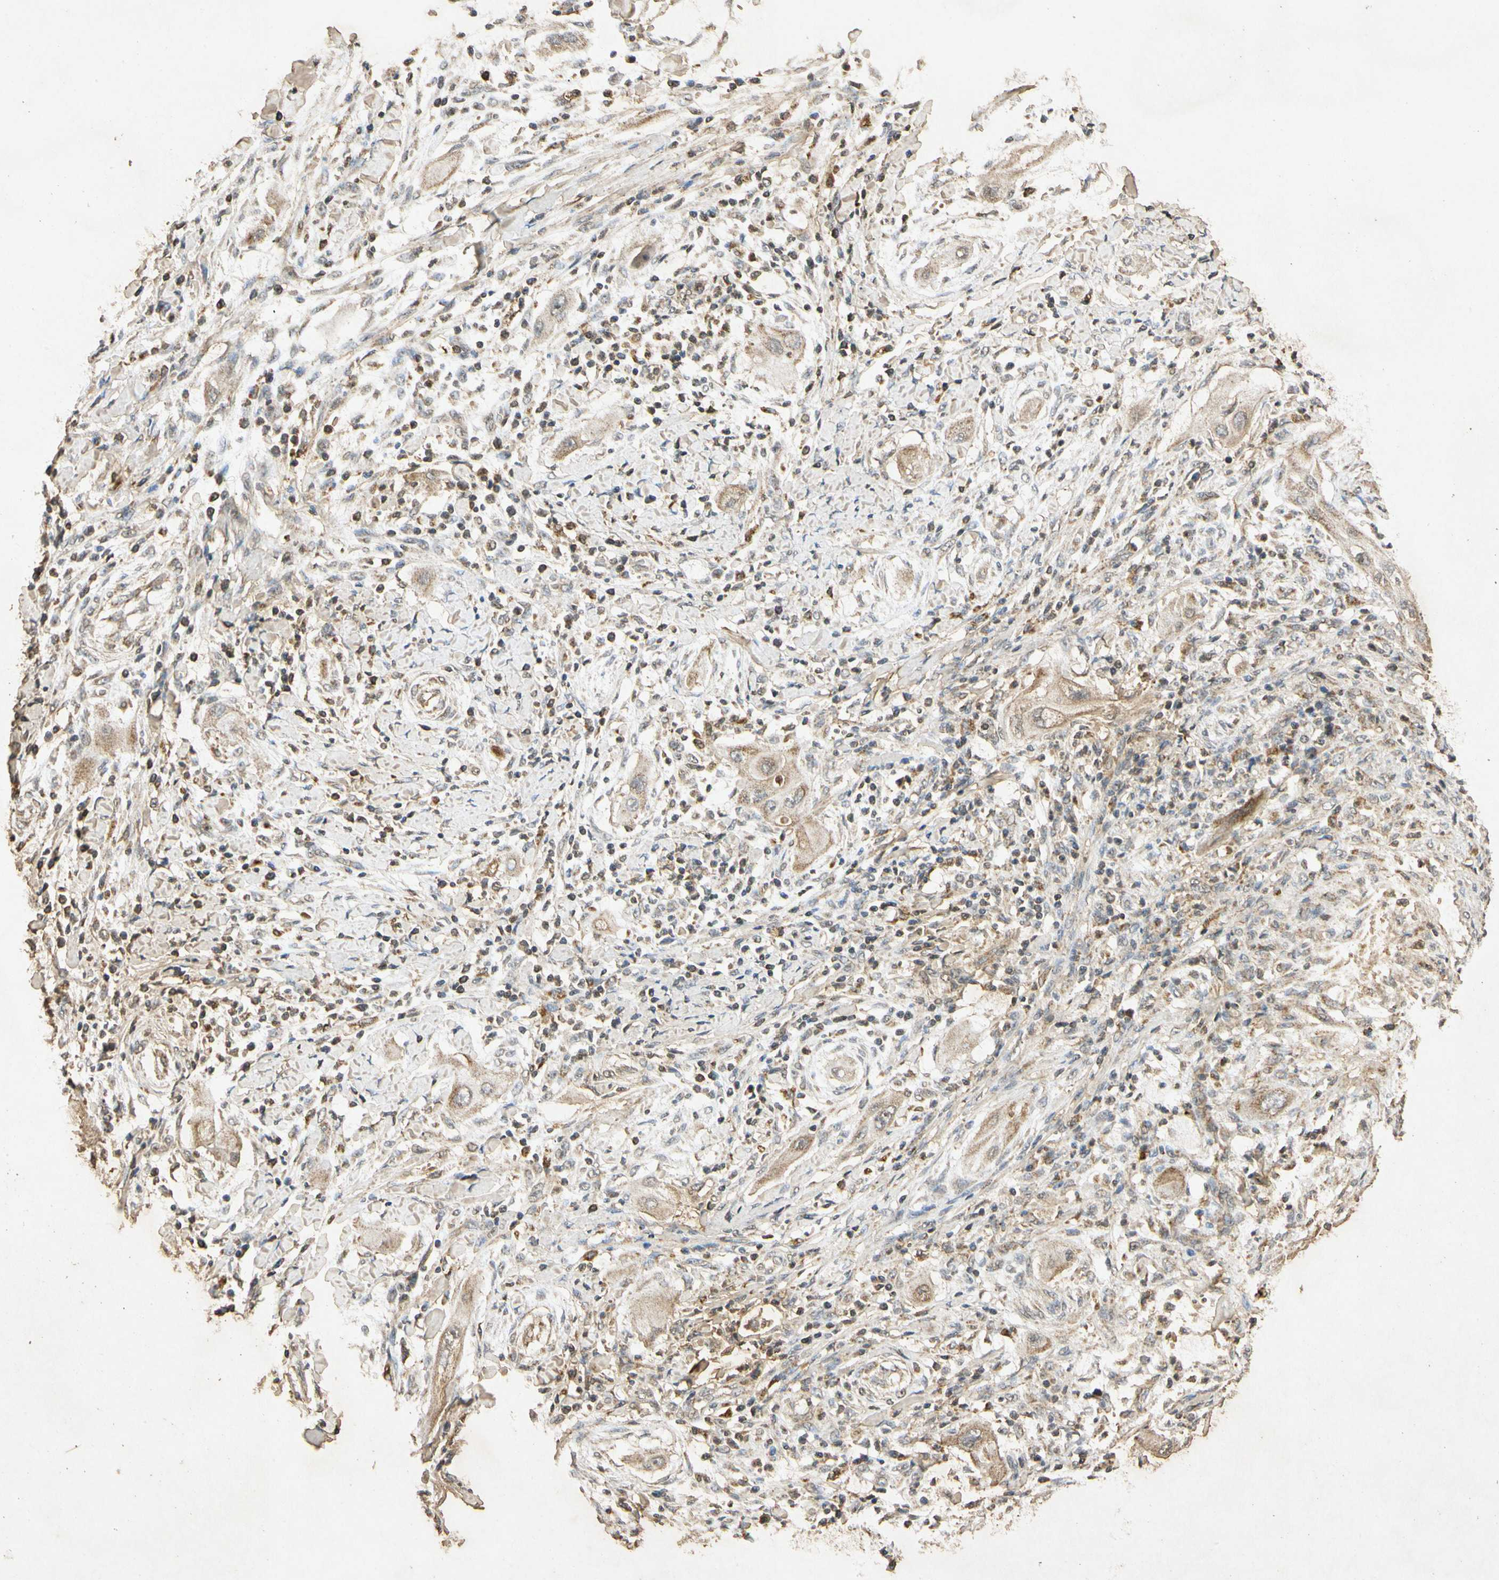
{"staining": {"intensity": "weak", "quantity": ">75%", "location": "cytoplasmic/membranous"}, "tissue": "lung cancer", "cell_type": "Tumor cells", "image_type": "cancer", "snomed": [{"axis": "morphology", "description": "Squamous cell carcinoma, NOS"}, {"axis": "topography", "description": "Lung"}], "caption": "There is low levels of weak cytoplasmic/membranous positivity in tumor cells of lung squamous cell carcinoma, as demonstrated by immunohistochemical staining (brown color).", "gene": "PRDX3", "patient": {"sex": "female", "age": 47}}